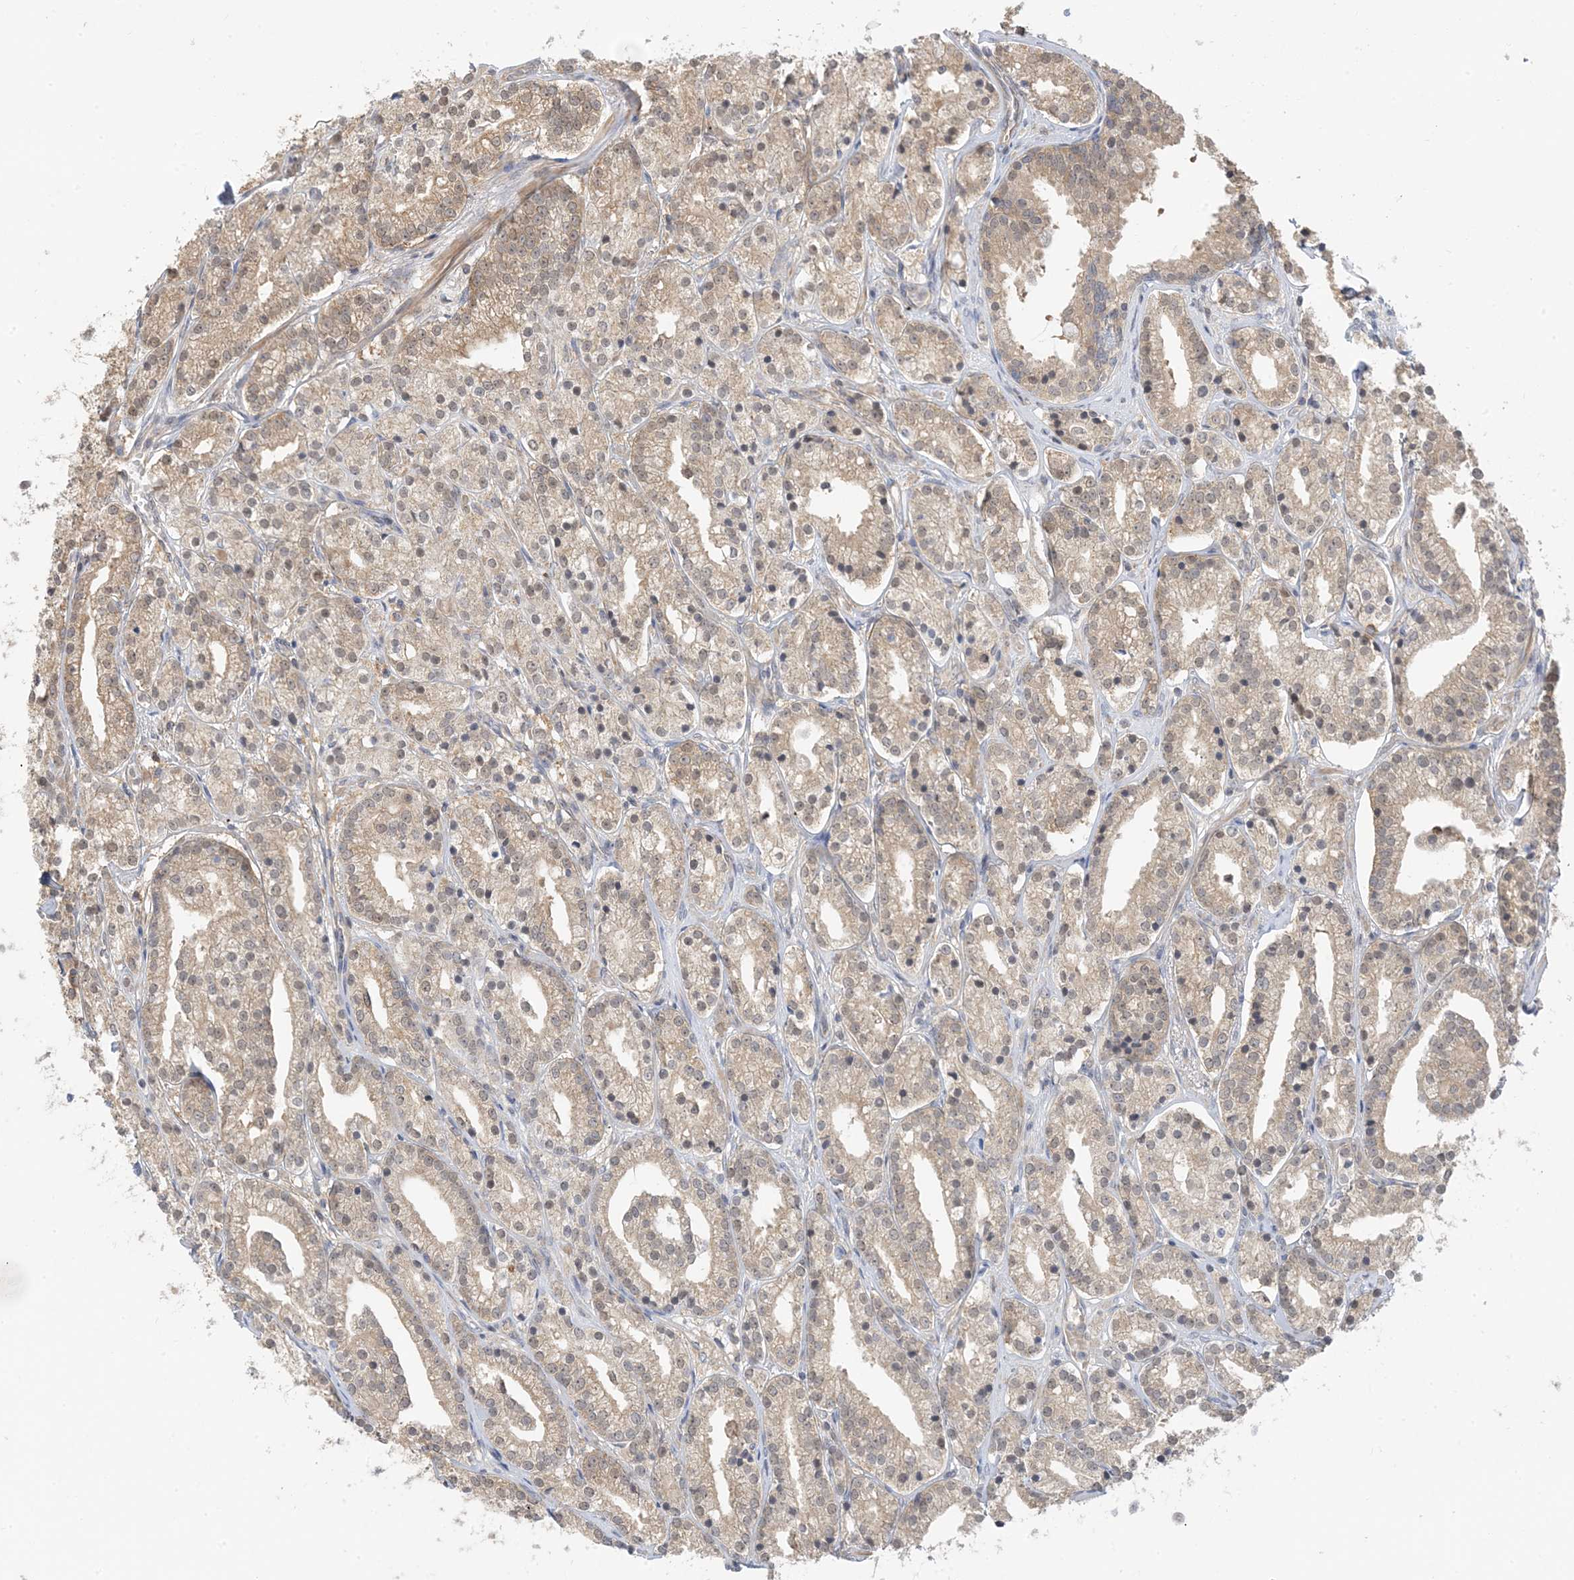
{"staining": {"intensity": "moderate", "quantity": "25%-75%", "location": "cytoplasmic/membranous"}, "tissue": "prostate cancer", "cell_type": "Tumor cells", "image_type": "cancer", "snomed": [{"axis": "morphology", "description": "Adenocarcinoma, High grade"}, {"axis": "topography", "description": "Prostate"}], "caption": "Approximately 25%-75% of tumor cells in human high-grade adenocarcinoma (prostate) exhibit moderate cytoplasmic/membranous protein positivity as visualized by brown immunohistochemical staining.", "gene": "WDR26", "patient": {"sex": "male", "age": 69}}